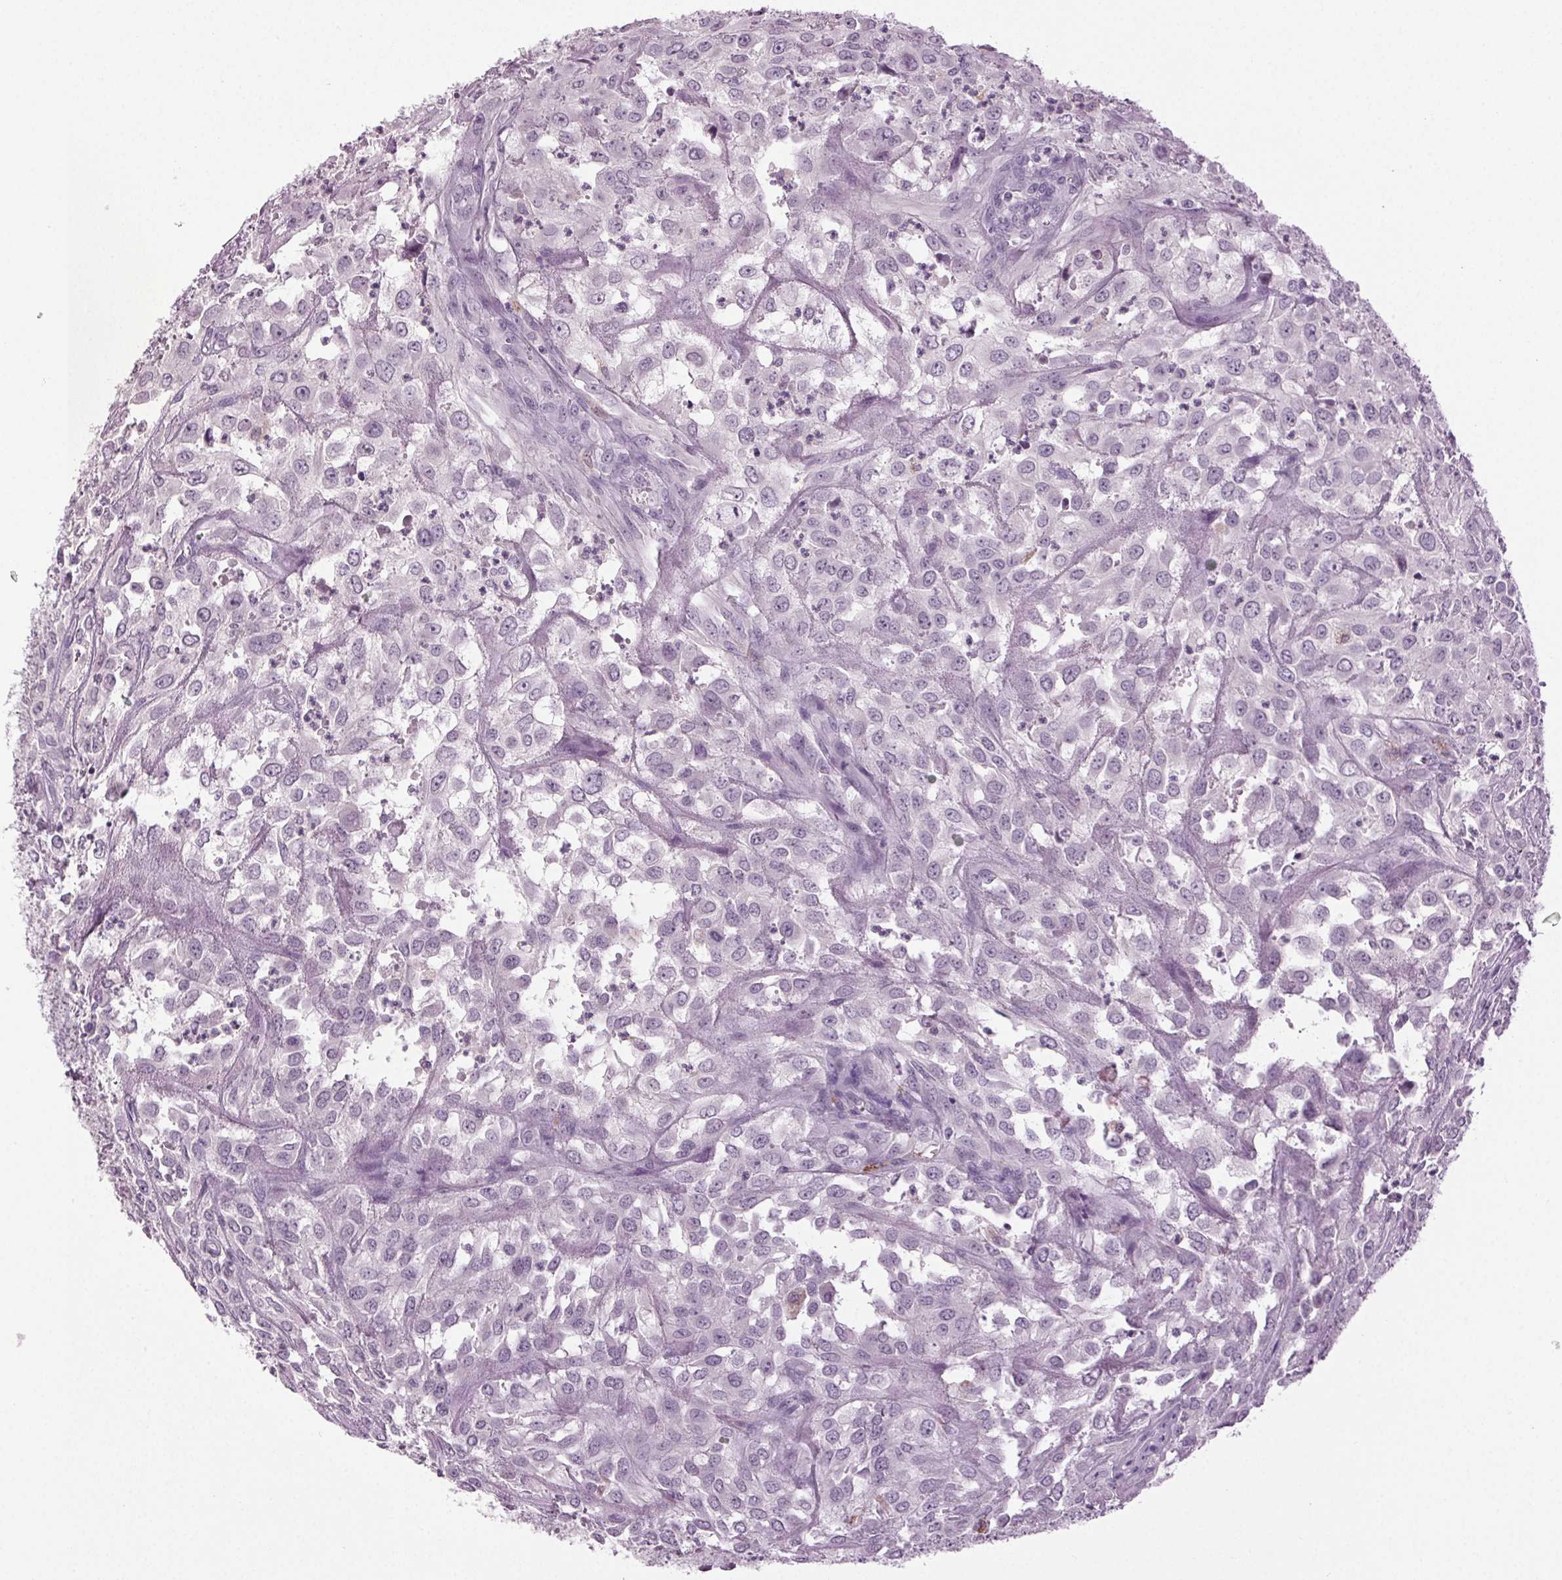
{"staining": {"intensity": "negative", "quantity": "none", "location": "none"}, "tissue": "urothelial cancer", "cell_type": "Tumor cells", "image_type": "cancer", "snomed": [{"axis": "morphology", "description": "Urothelial carcinoma, High grade"}, {"axis": "topography", "description": "Urinary bladder"}], "caption": "Tumor cells are negative for brown protein staining in high-grade urothelial carcinoma.", "gene": "DNAH12", "patient": {"sex": "male", "age": 67}}